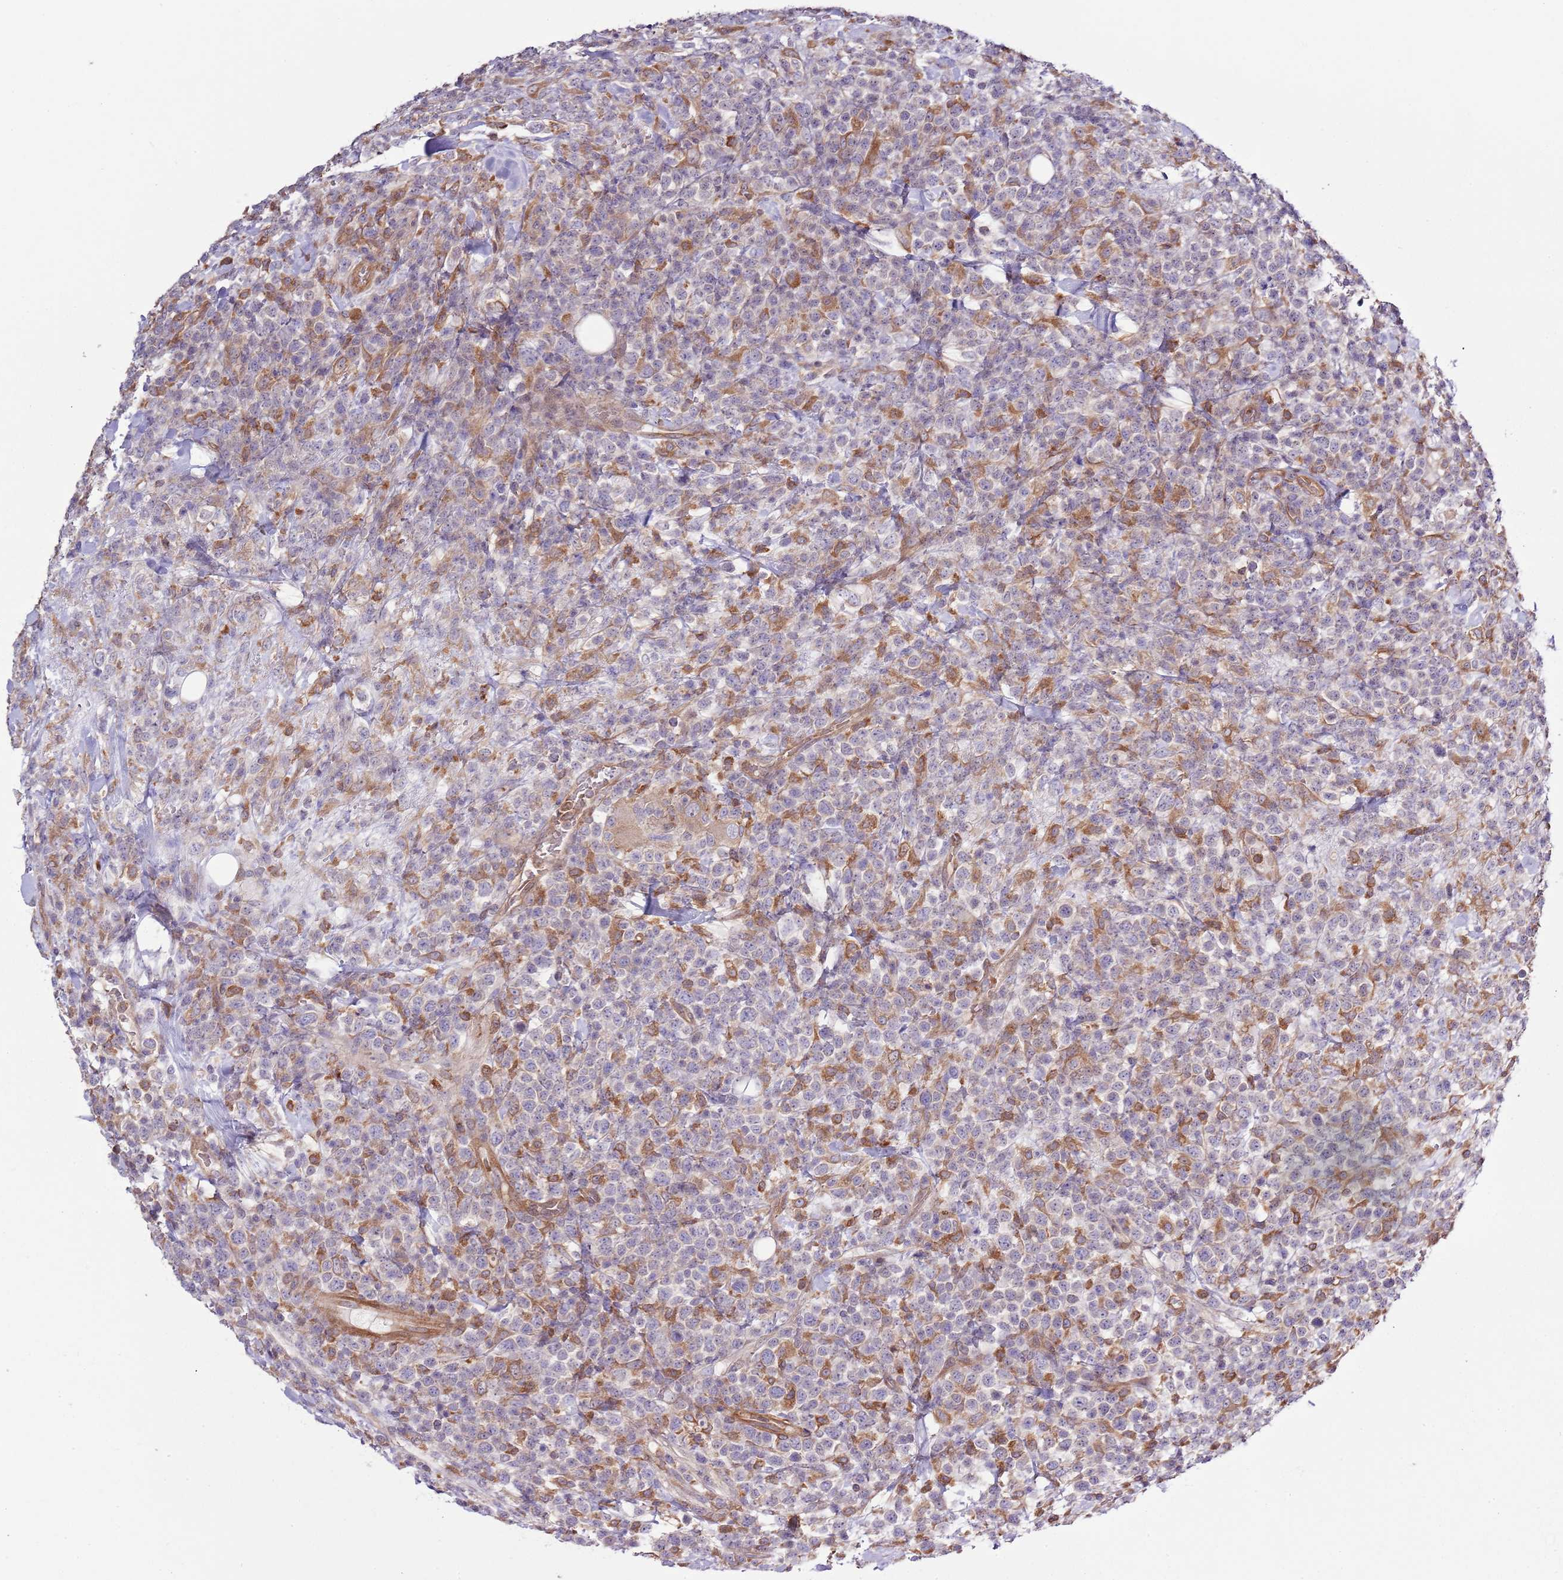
{"staining": {"intensity": "negative", "quantity": "none", "location": "none"}, "tissue": "lymphoma", "cell_type": "Tumor cells", "image_type": "cancer", "snomed": [{"axis": "morphology", "description": "Malignant lymphoma, non-Hodgkin's type, High grade"}, {"axis": "topography", "description": "Colon"}], "caption": "Protein analysis of lymphoma exhibits no significant positivity in tumor cells.", "gene": "LPIN2", "patient": {"sex": "female", "age": 53}}